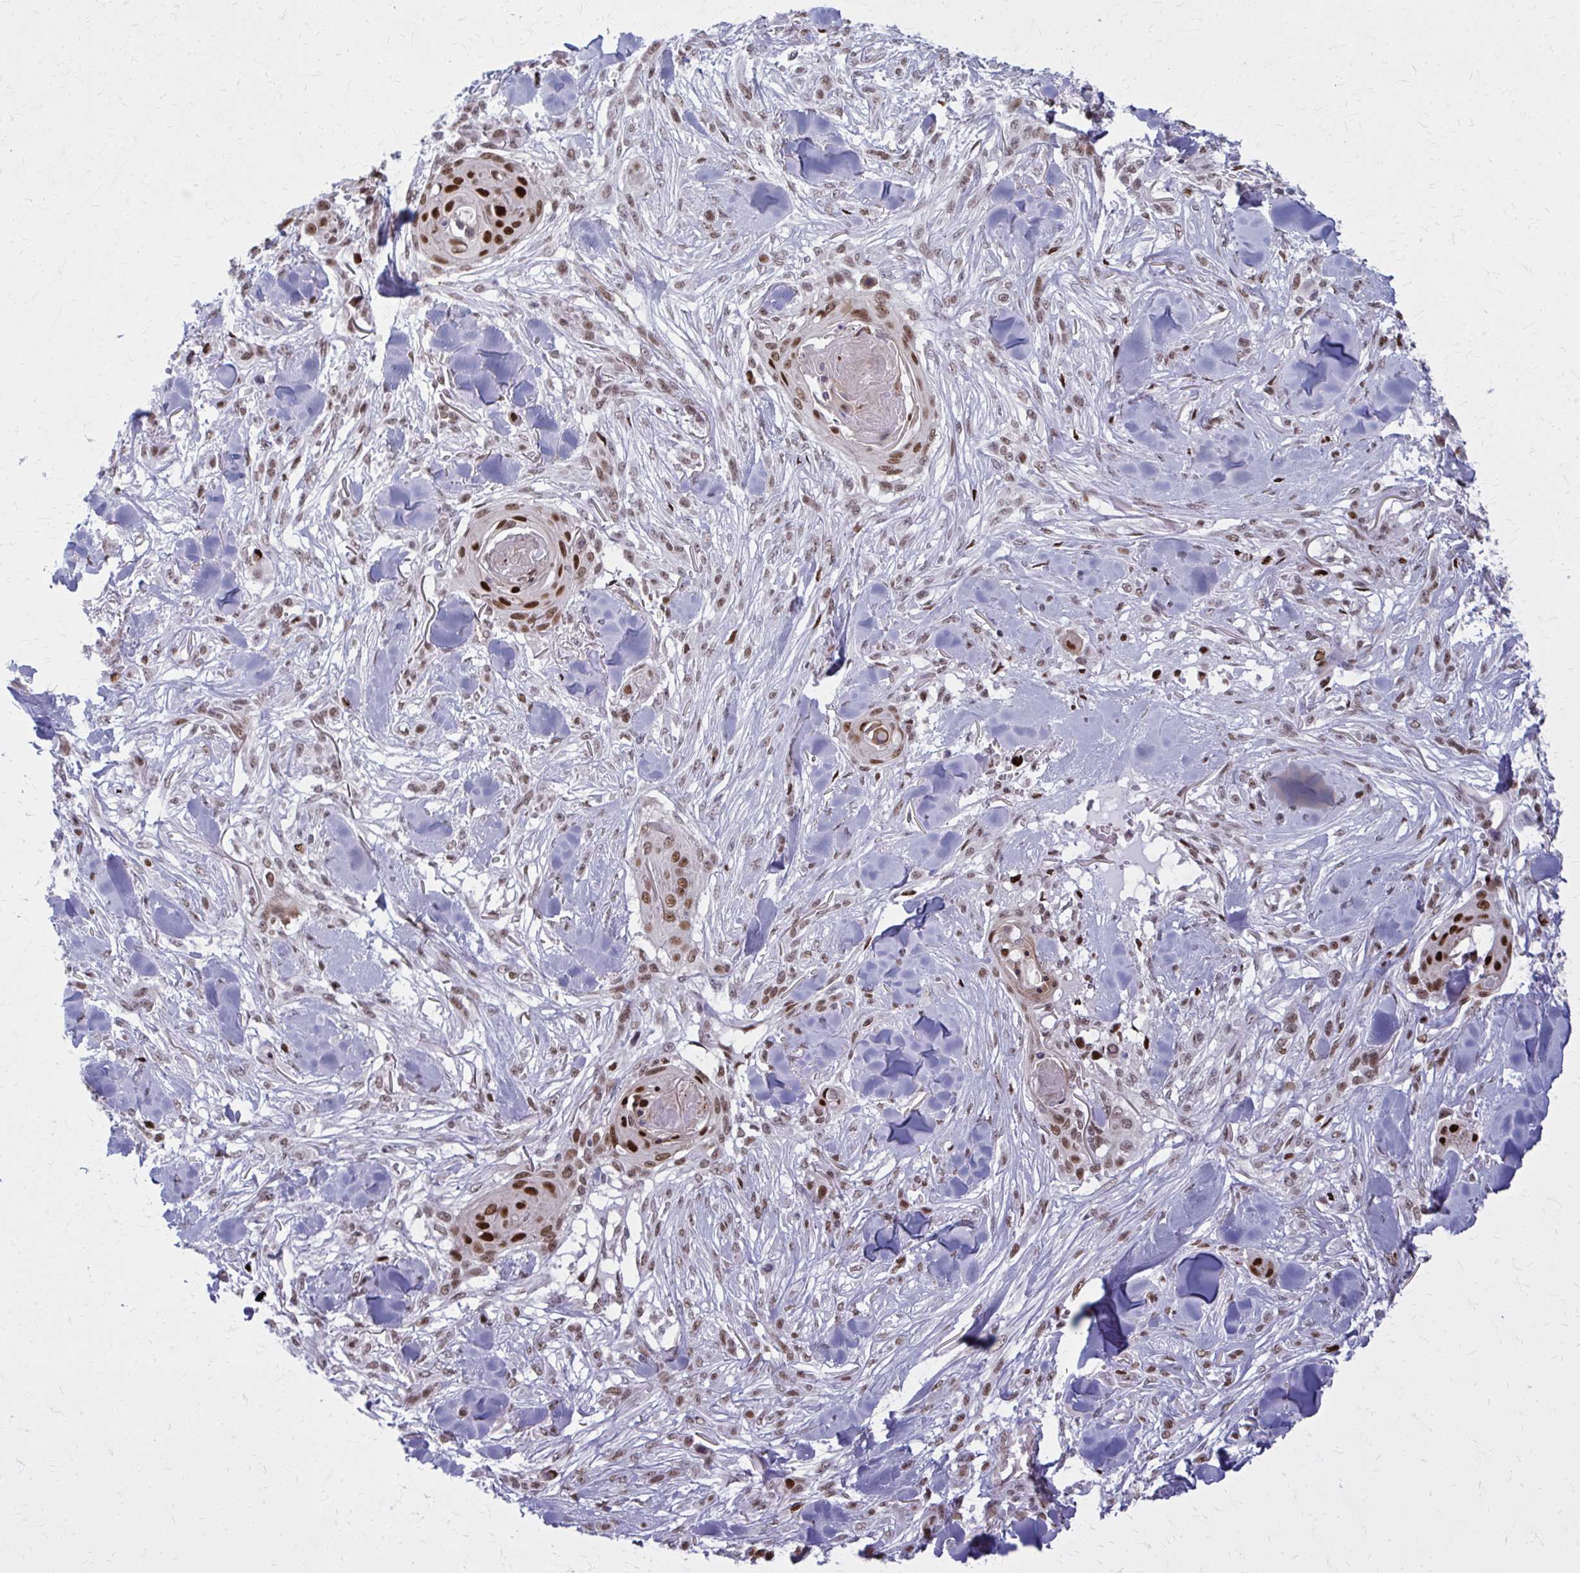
{"staining": {"intensity": "moderate", "quantity": ">75%", "location": "nuclear"}, "tissue": "skin cancer", "cell_type": "Tumor cells", "image_type": "cancer", "snomed": [{"axis": "morphology", "description": "Squamous cell carcinoma, NOS"}, {"axis": "topography", "description": "Skin"}], "caption": "Immunohistochemical staining of human skin cancer displays medium levels of moderate nuclear positivity in approximately >75% of tumor cells.", "gene": "ZNF559", "patient": {"sex": "female", "age": 59}}